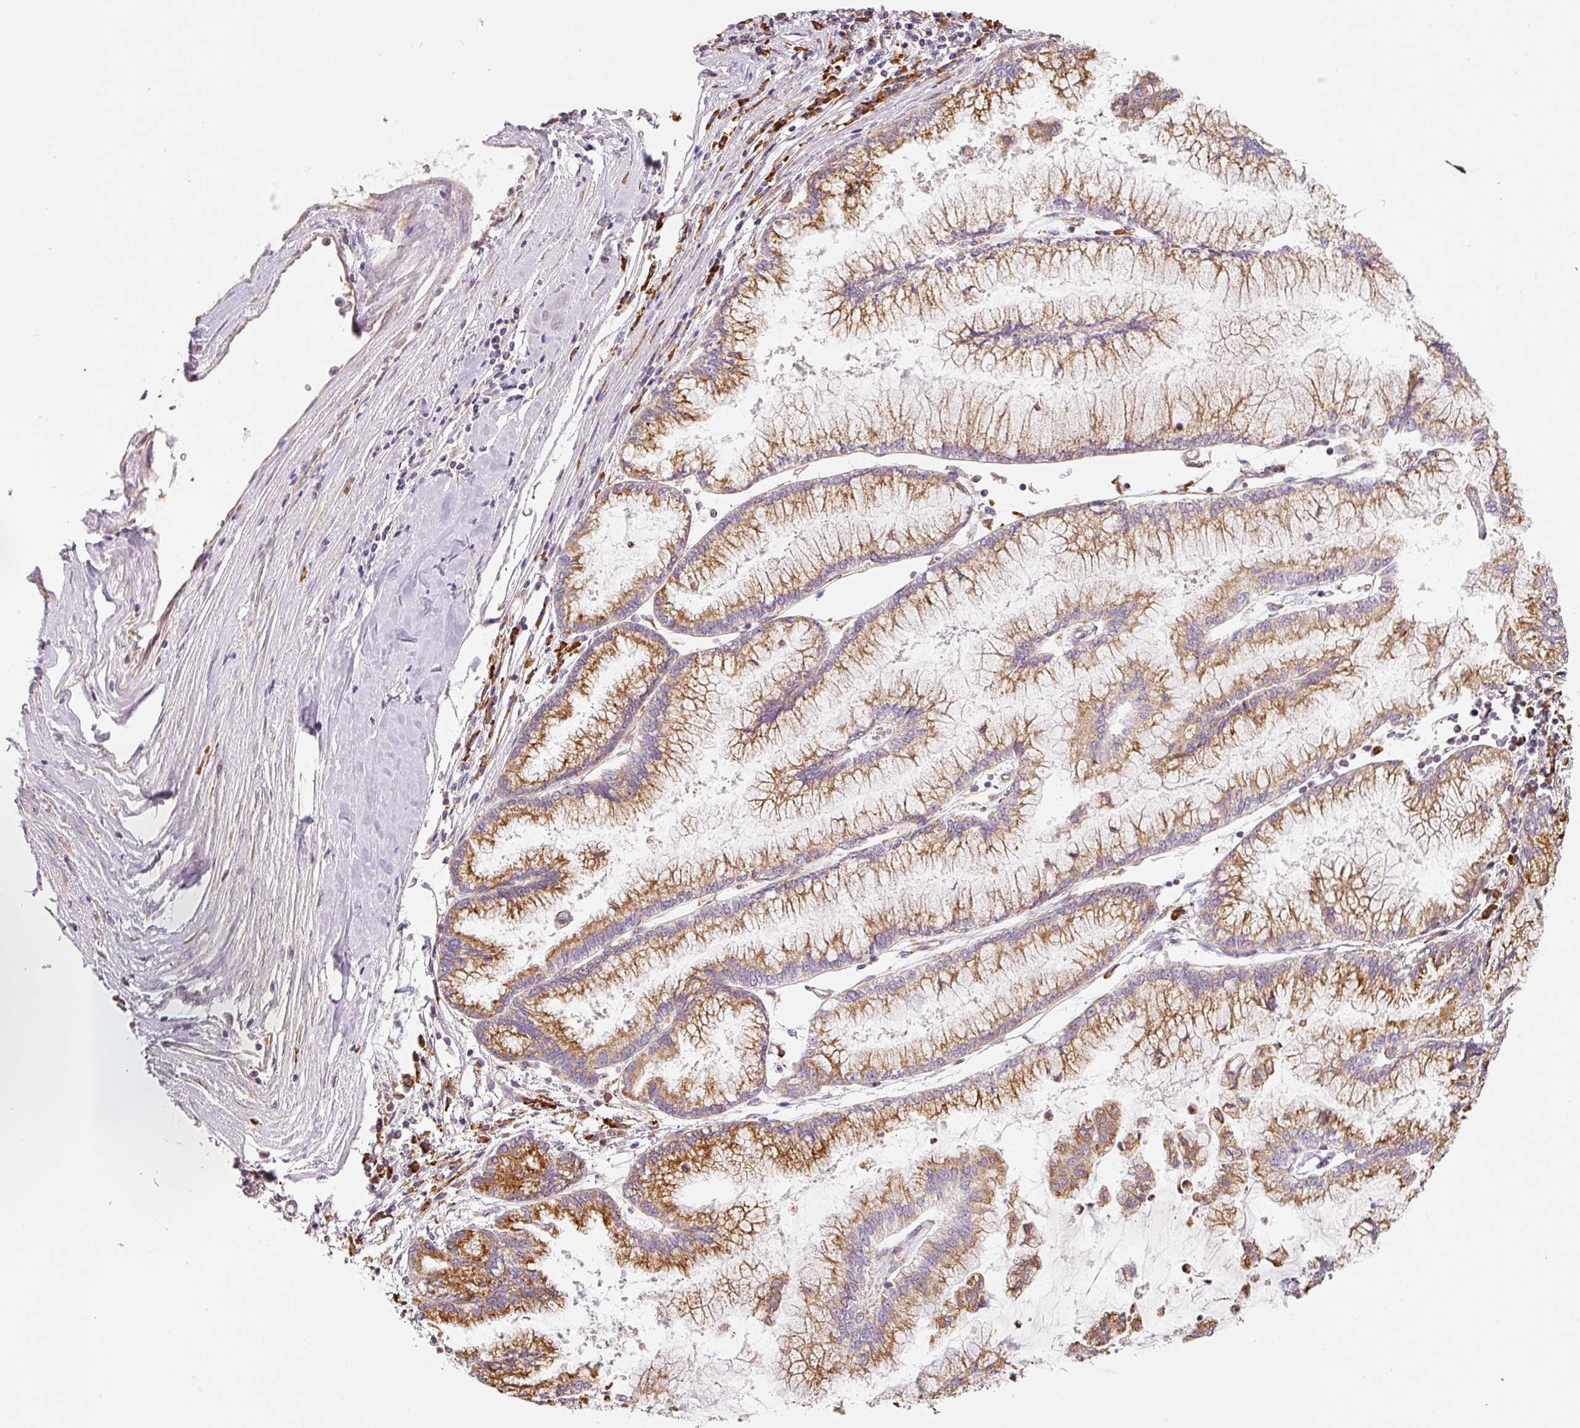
{"staining": {"intensity": "moderate", "quantity": ">75%", "location": "cytoplasmic/membranous"}, "tissue": "pancreatic cancer", "cell_type": "Tumor cells", "image_type": "cancer", "snomed": [{"axis": "morphology", "description": "Adenocarcinoma, NOS"}, {"axis": "topography", "description": "Pancreas"}], "caption": "Pancreatic adenocarcinoma was stained to show a protein in brown. There is medium levels of moderate cytoplasmic/membranous positivity in about >75% of tumor cells. The staining was performed using DAB to visualize the protein expression in brown, while the nuclei were stained in blue with hematoxylin (Magnification: 20x).", "gene": "MORN4", "patient": {"sex": "male", "age": 73}}